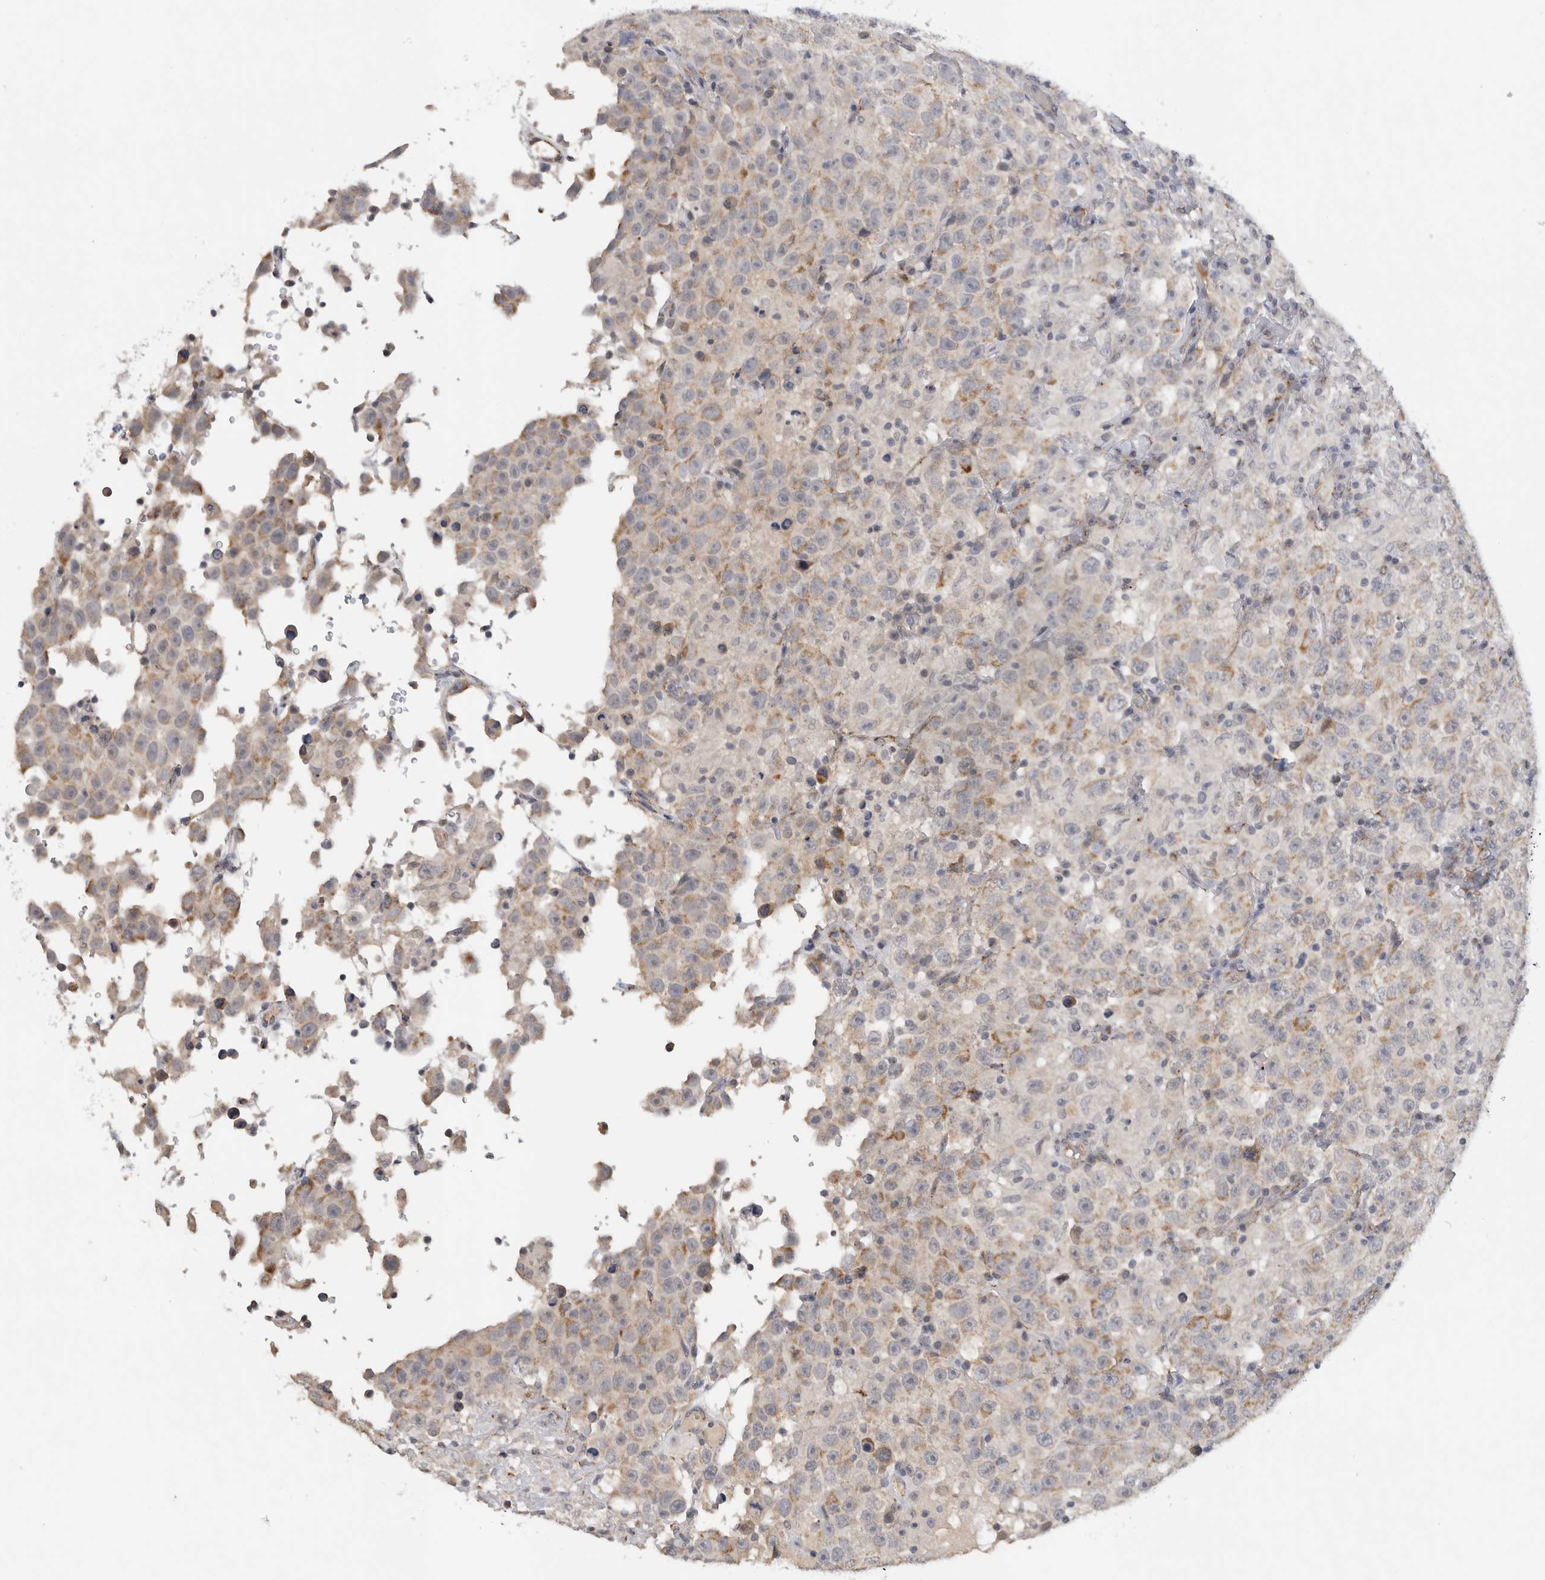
{"staining": {"intensity": "weak", "quantity": ">75%", "location": "cytoplasmic/membranous"}, "tissue": "testis cancer", "cell_type": "Tumor cells", "image_type": "cancer", "snomed": [{"axis": "morphology", "description": "Seminoma, NOS"}, {"axis": "topography", "description": "Testis"}], "caption": "A low amount of weak cytoplasmic/membranous staining is appreciated in about >75% of tumor cells in testis seminoma tissue.", "gene": "DYRK2", "patient": {"sex": "male", "age": 41}}